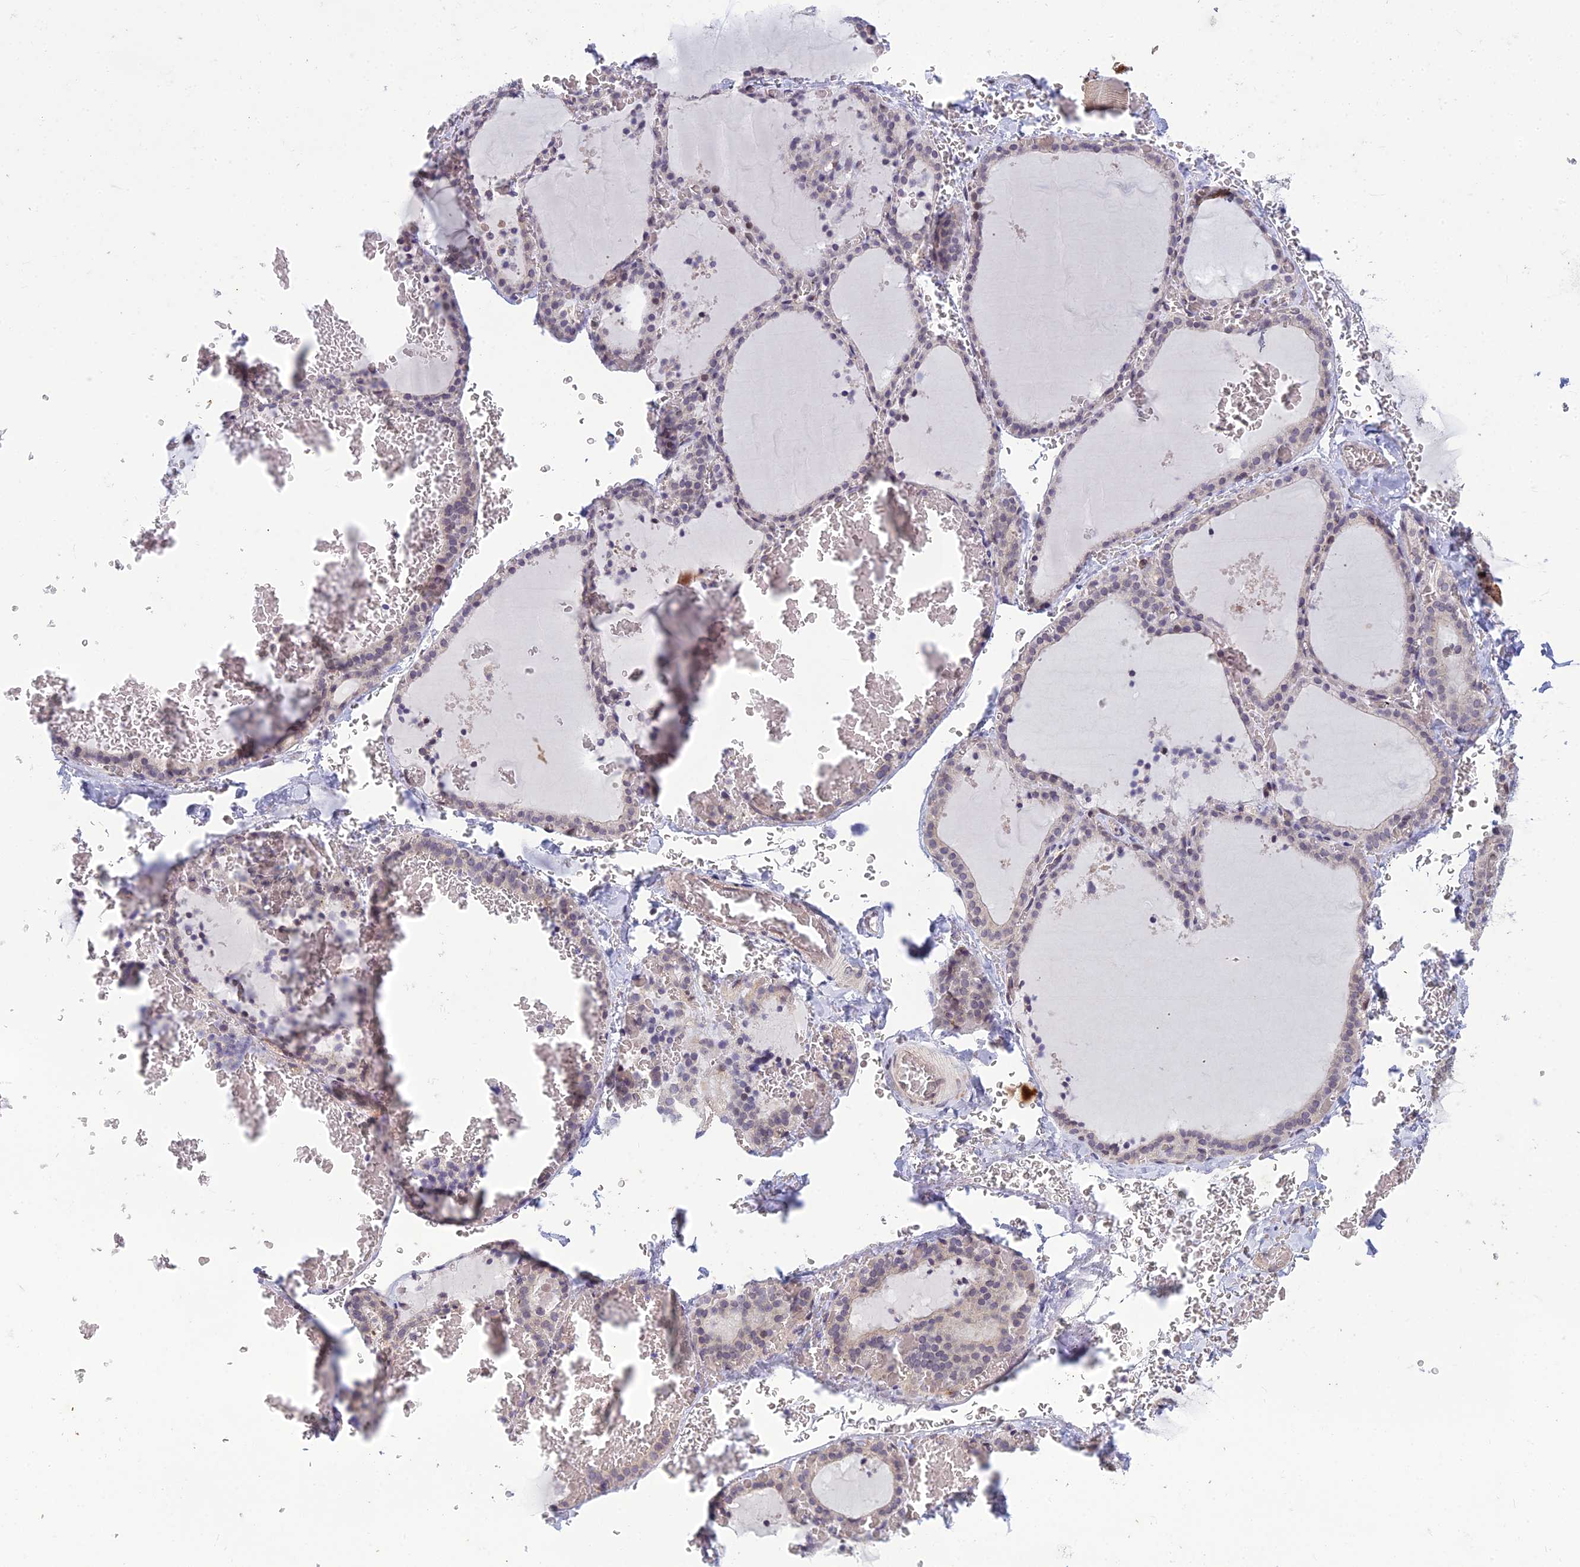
{"staining": {"intensity": "negative", "quantity": "none", "location": "none"}, "tissue": "thyroid gland", "cell_type": "Glandular cells", "image_type": "normal", "snomed": [{"axis": "morphology", "description": "Normal tissue, NOS"}, {"axis": "topography", "description": "Thyroid gland"}], "caption": "The IHC micrograph has no significant staining in glandular cells of thyroid gland.", "gene": "DTX2", "patient": {"sex": "female", "age": 39}}